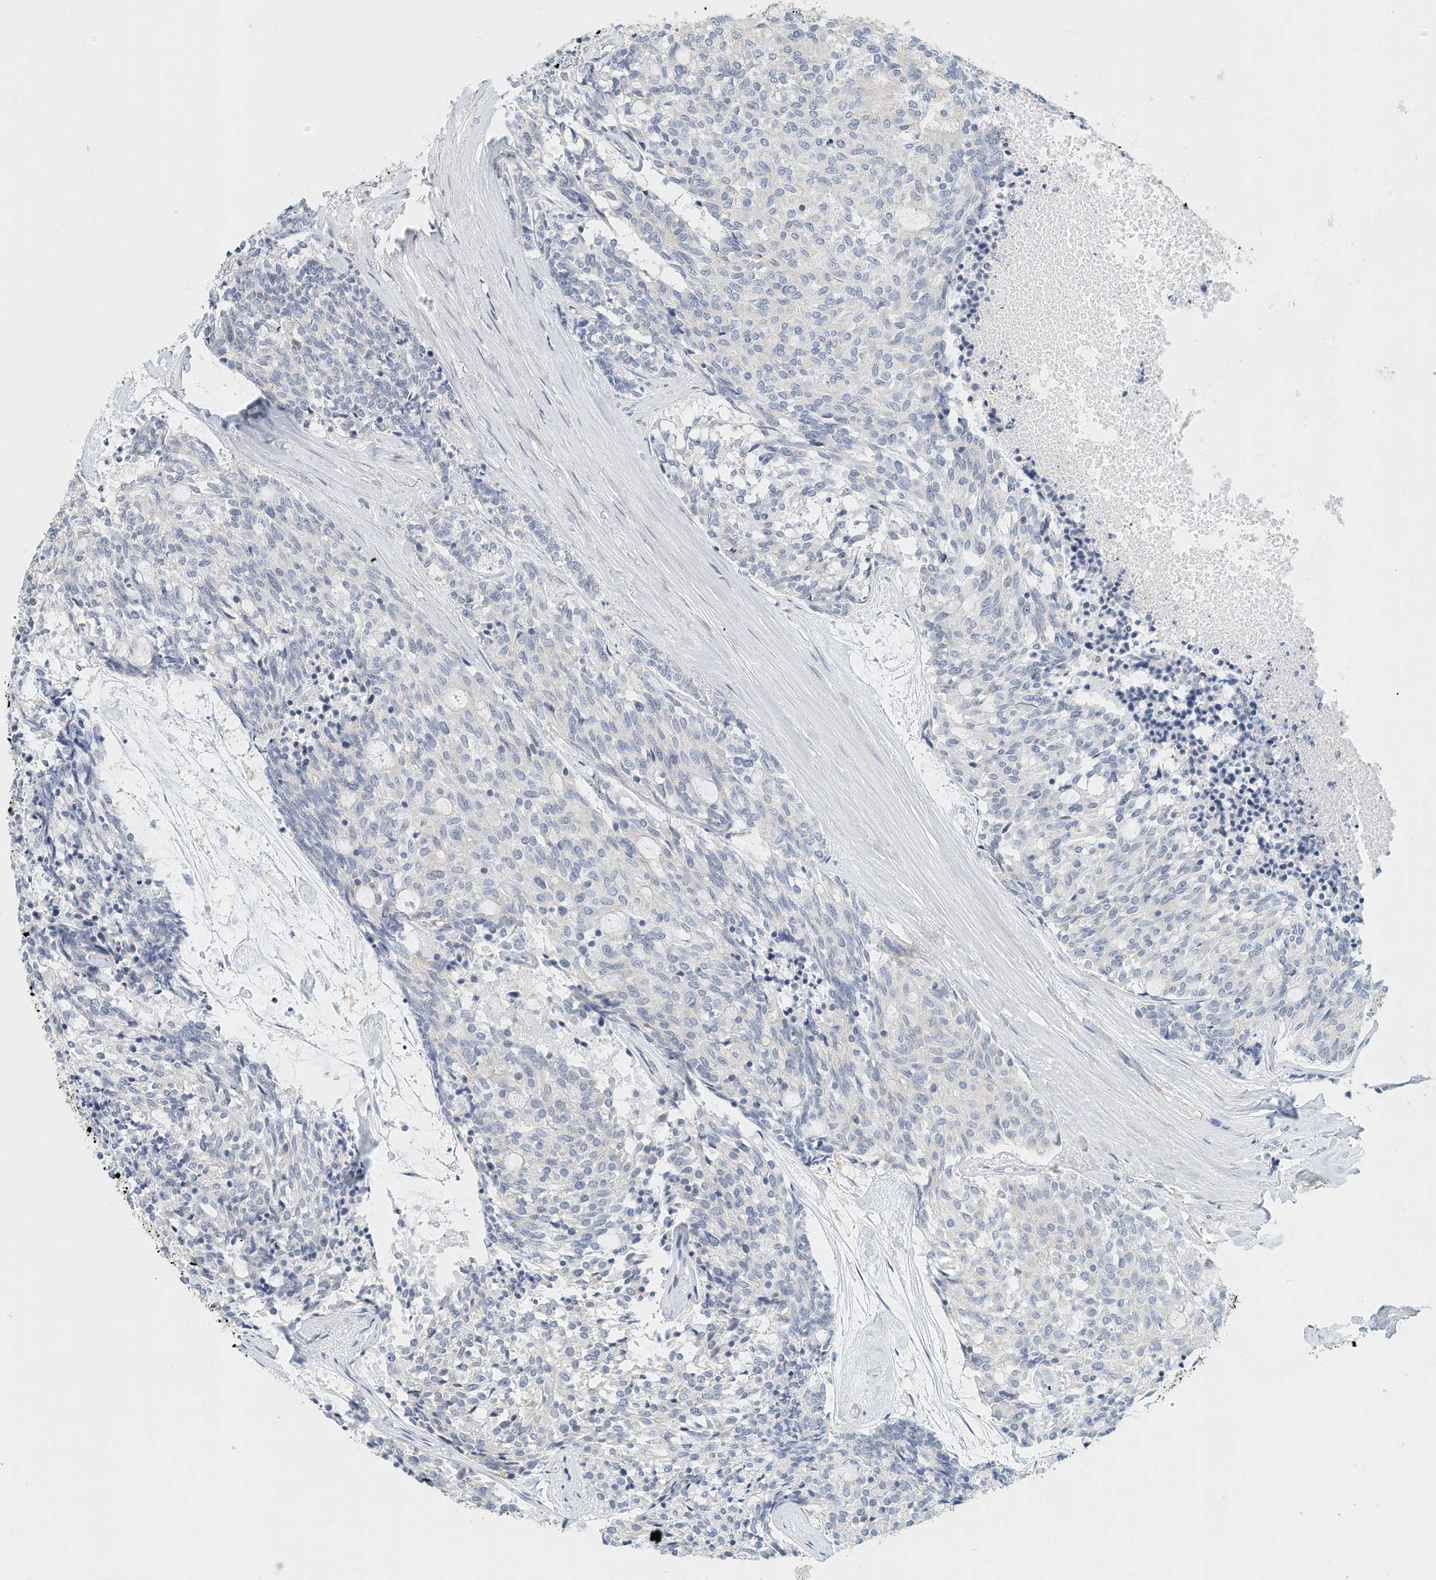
{"staining": {"intensity": "negative", "quantity": "none", "location": "none"}, "tissue": "carcinoid", "cell_type": "Tumor cells", "image_type": "cancer", "snomed": [{"axis": "morphology", "description": "Carcinoid, malignant, NOS"}, {"axis": "topography", "description": "Pancreas"}], "caption": "Tumor cells are negative for protein expression in human malignant carcinoid. Brightfield microscopy of immunohistochemistry (IHC) stained with DAB (brown) and hematoxylin (blue), captured at high magnification.", "gene": "MICAL1", "patient": {"sex": "female", "age": 54}}